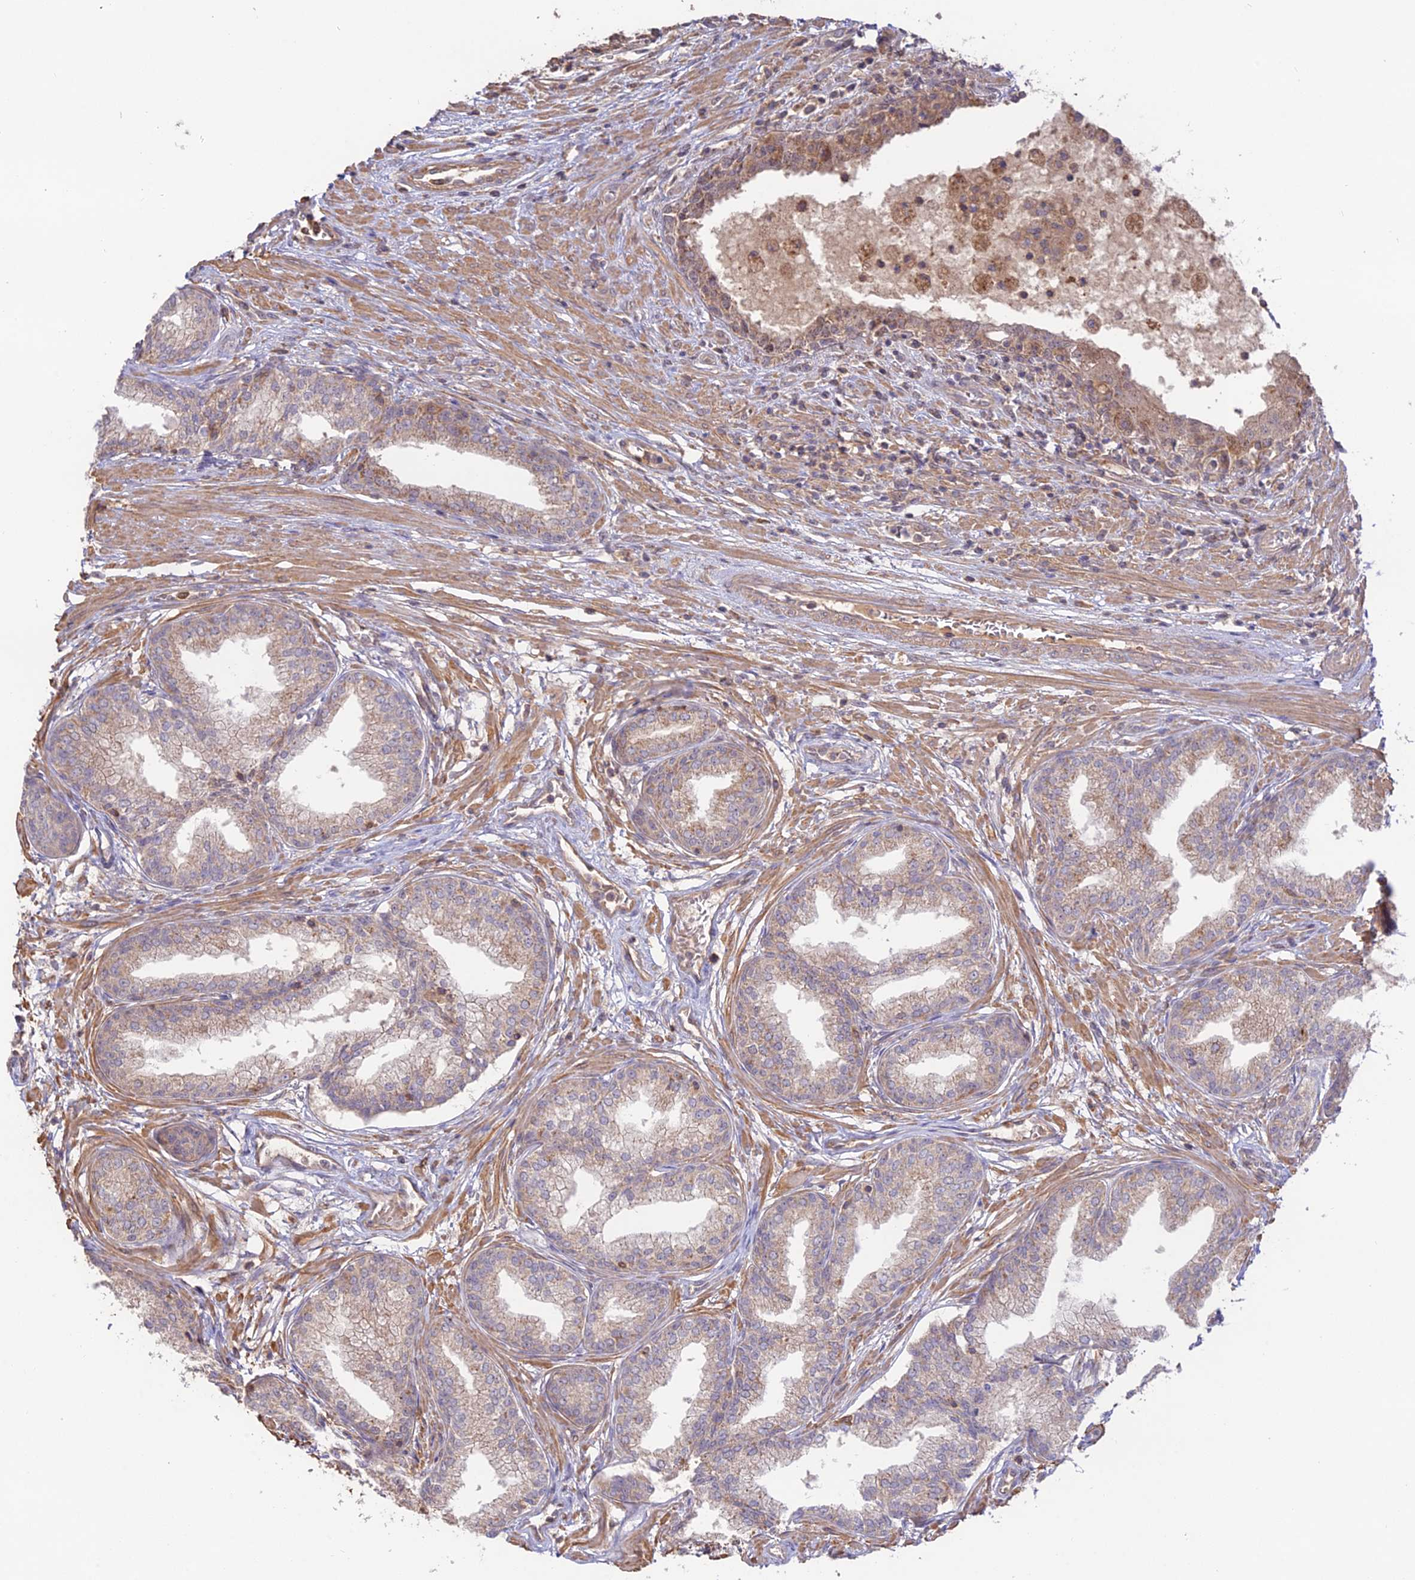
{"staining": {"intensity": "weak", "quantity": ">75%", "location": "cytoplasmic/membranous"}, "tissue": "prostate cancer", "cell_type": "Tumor cells", "image_type": "cancer", "snomed": [{"axis": "morphology", "description": "Adenocarcinoma, High grade"}, {"axis": "topography", "description": "Prostate"}], "caption": "IHC photomicrograph of human prostate adenocarcinoma (high-grade) stained for a protein (brown), which exhibits low levels of weak cytoplasmic/membranous staining in about >75% of tumor cells.", "gene": "CLCF1", "patient": {"sex": "male", "age": 67}}